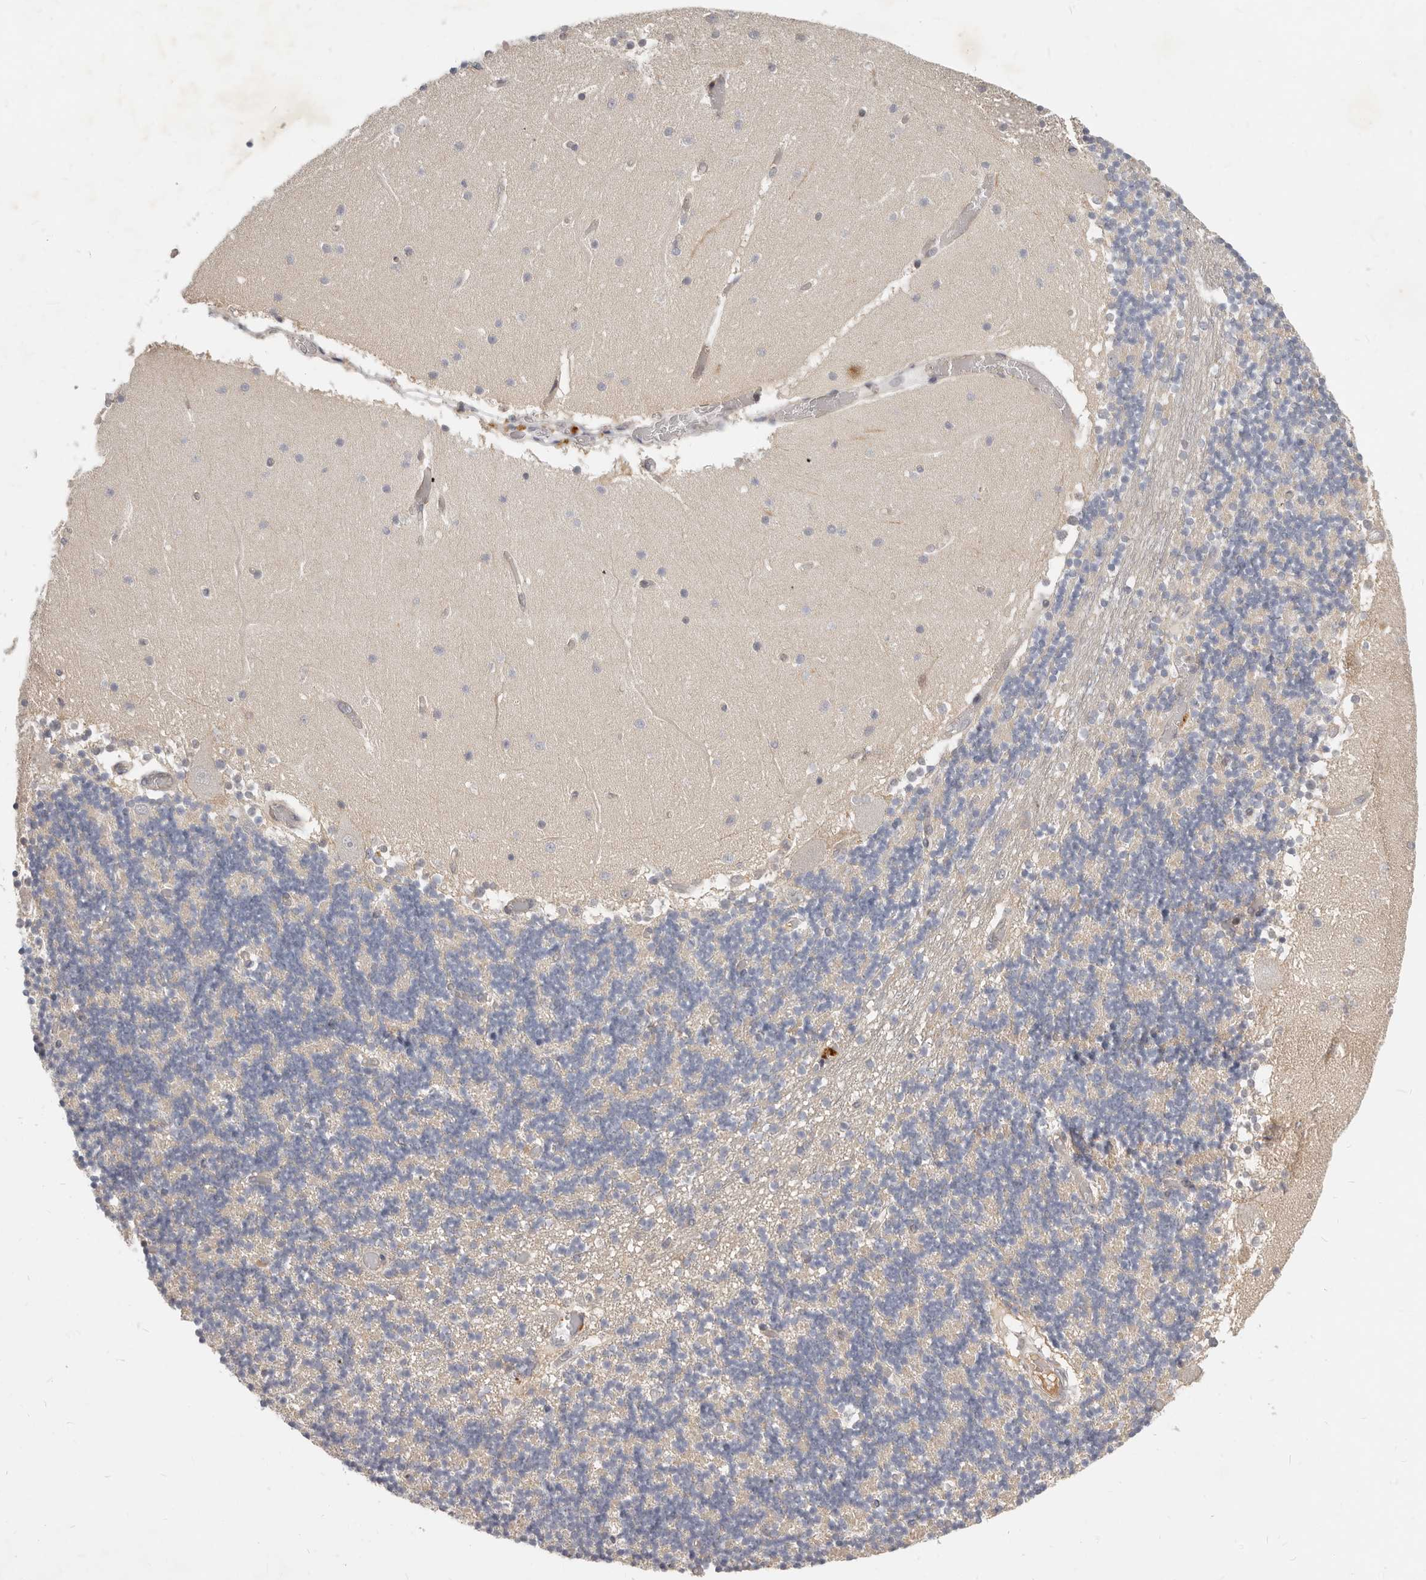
{"staining": {"intensity": "negative", "quantity": "none", "location": "none"}, "tissue": "cerebellum", "cell_type": "Cells in granular layer", "image_type": "normal", "snomed": [{"axis": "morphology", "description": "Normal tissue, NOS"}, {"axis": "topography", "description": "Cerebellum"}], "caption": "Histopathology image shows no significant protein staining in cells in granular layer of benign cerebellum.", "gene": "MICALL2", "patient": {"sex": "female", "age": 28}}